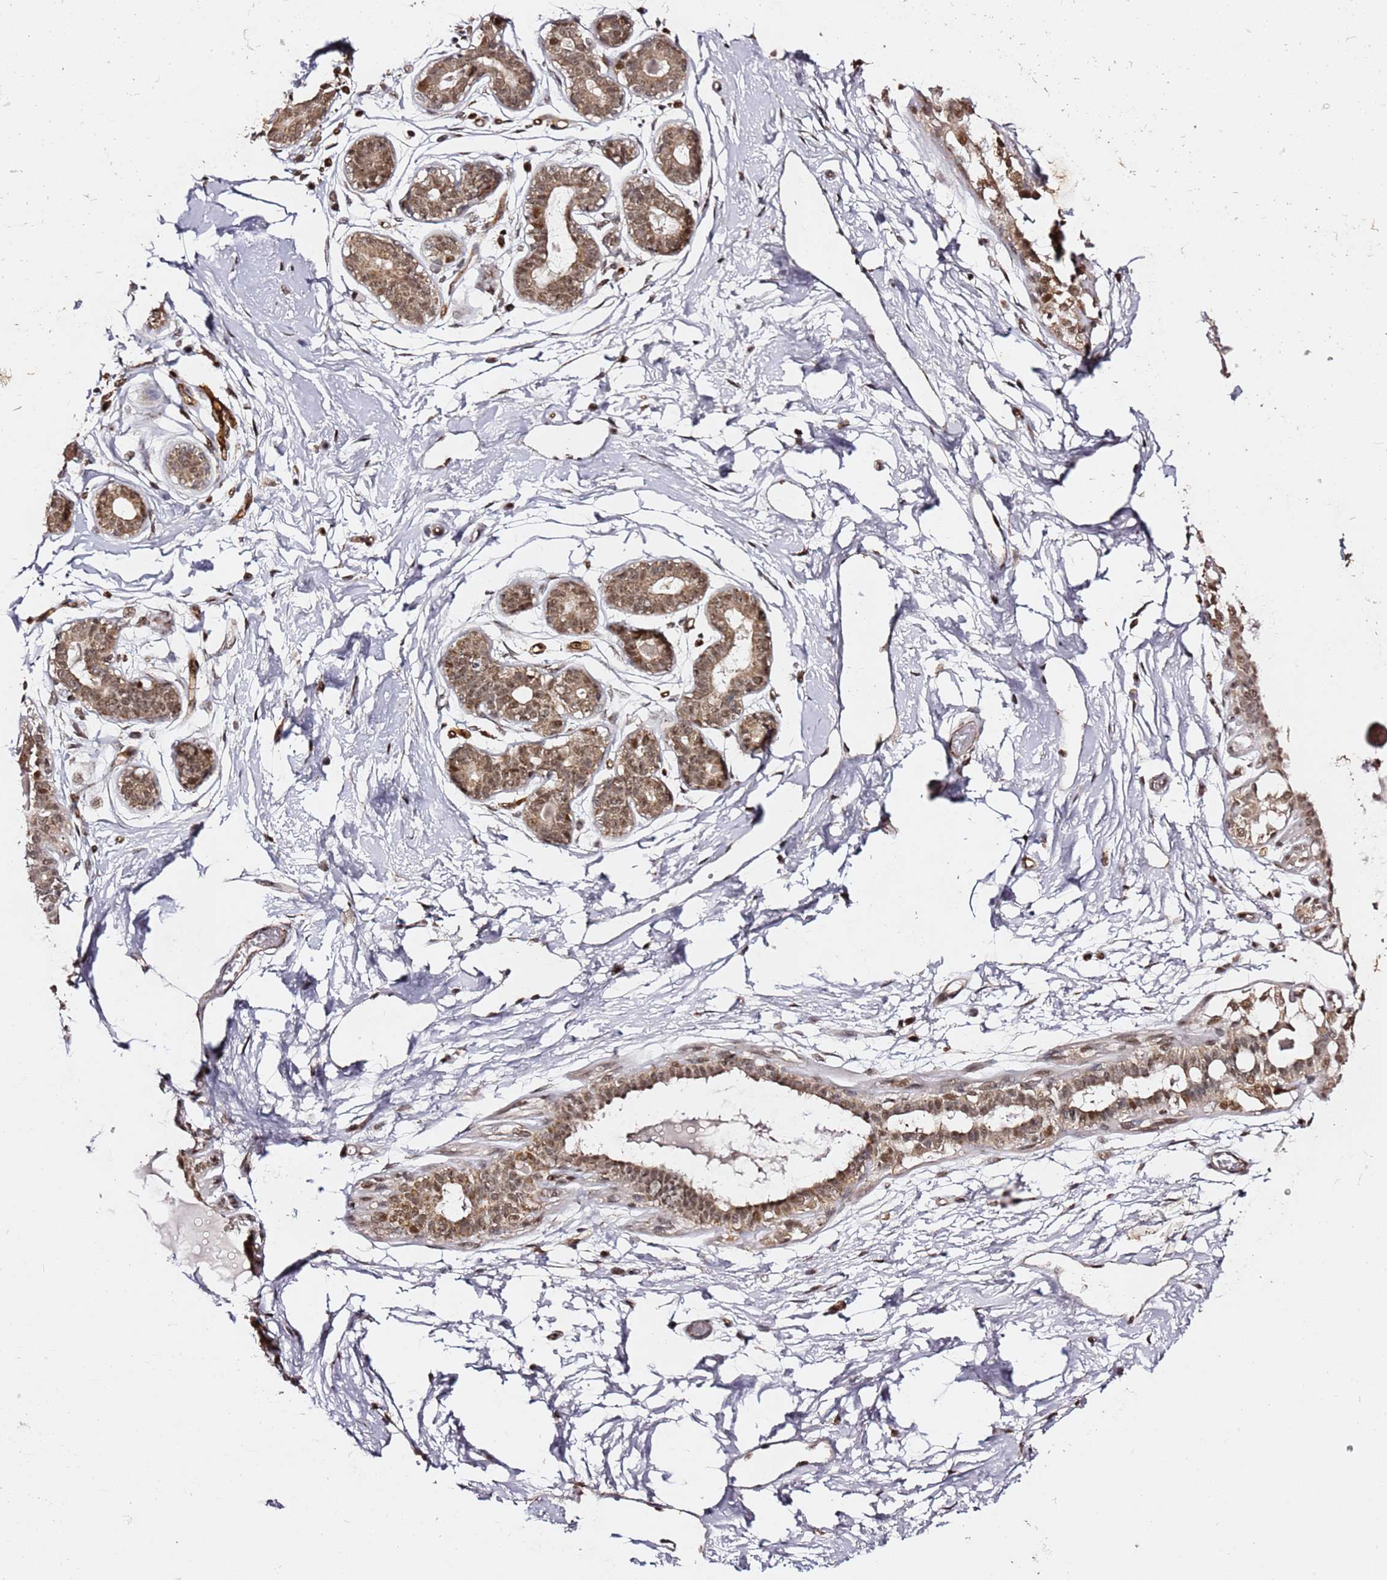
{"staining": {"intensity": "strong", "quantity": "25%-75%", "location": "cytoplasmic/membranous"}, "tissue": "breast", "cell_type": "Adipocytes", "image_type": "normal", "snomed": [{"axis": "morphology", "description": "Normal tissue, NOS"}, {"axis": "topography", "description": "Breast"}], "caption": "This histopathology image exhibits normal breast stained with immunohistochemistry to label a protein in brown. The cytoplasmic/membranous of adipocytes show strong positivity for the protein. Nuclei are counter-stained blue.", "gene": "TP53AIP1", "patient": {"sex": "female", "age": 45}}